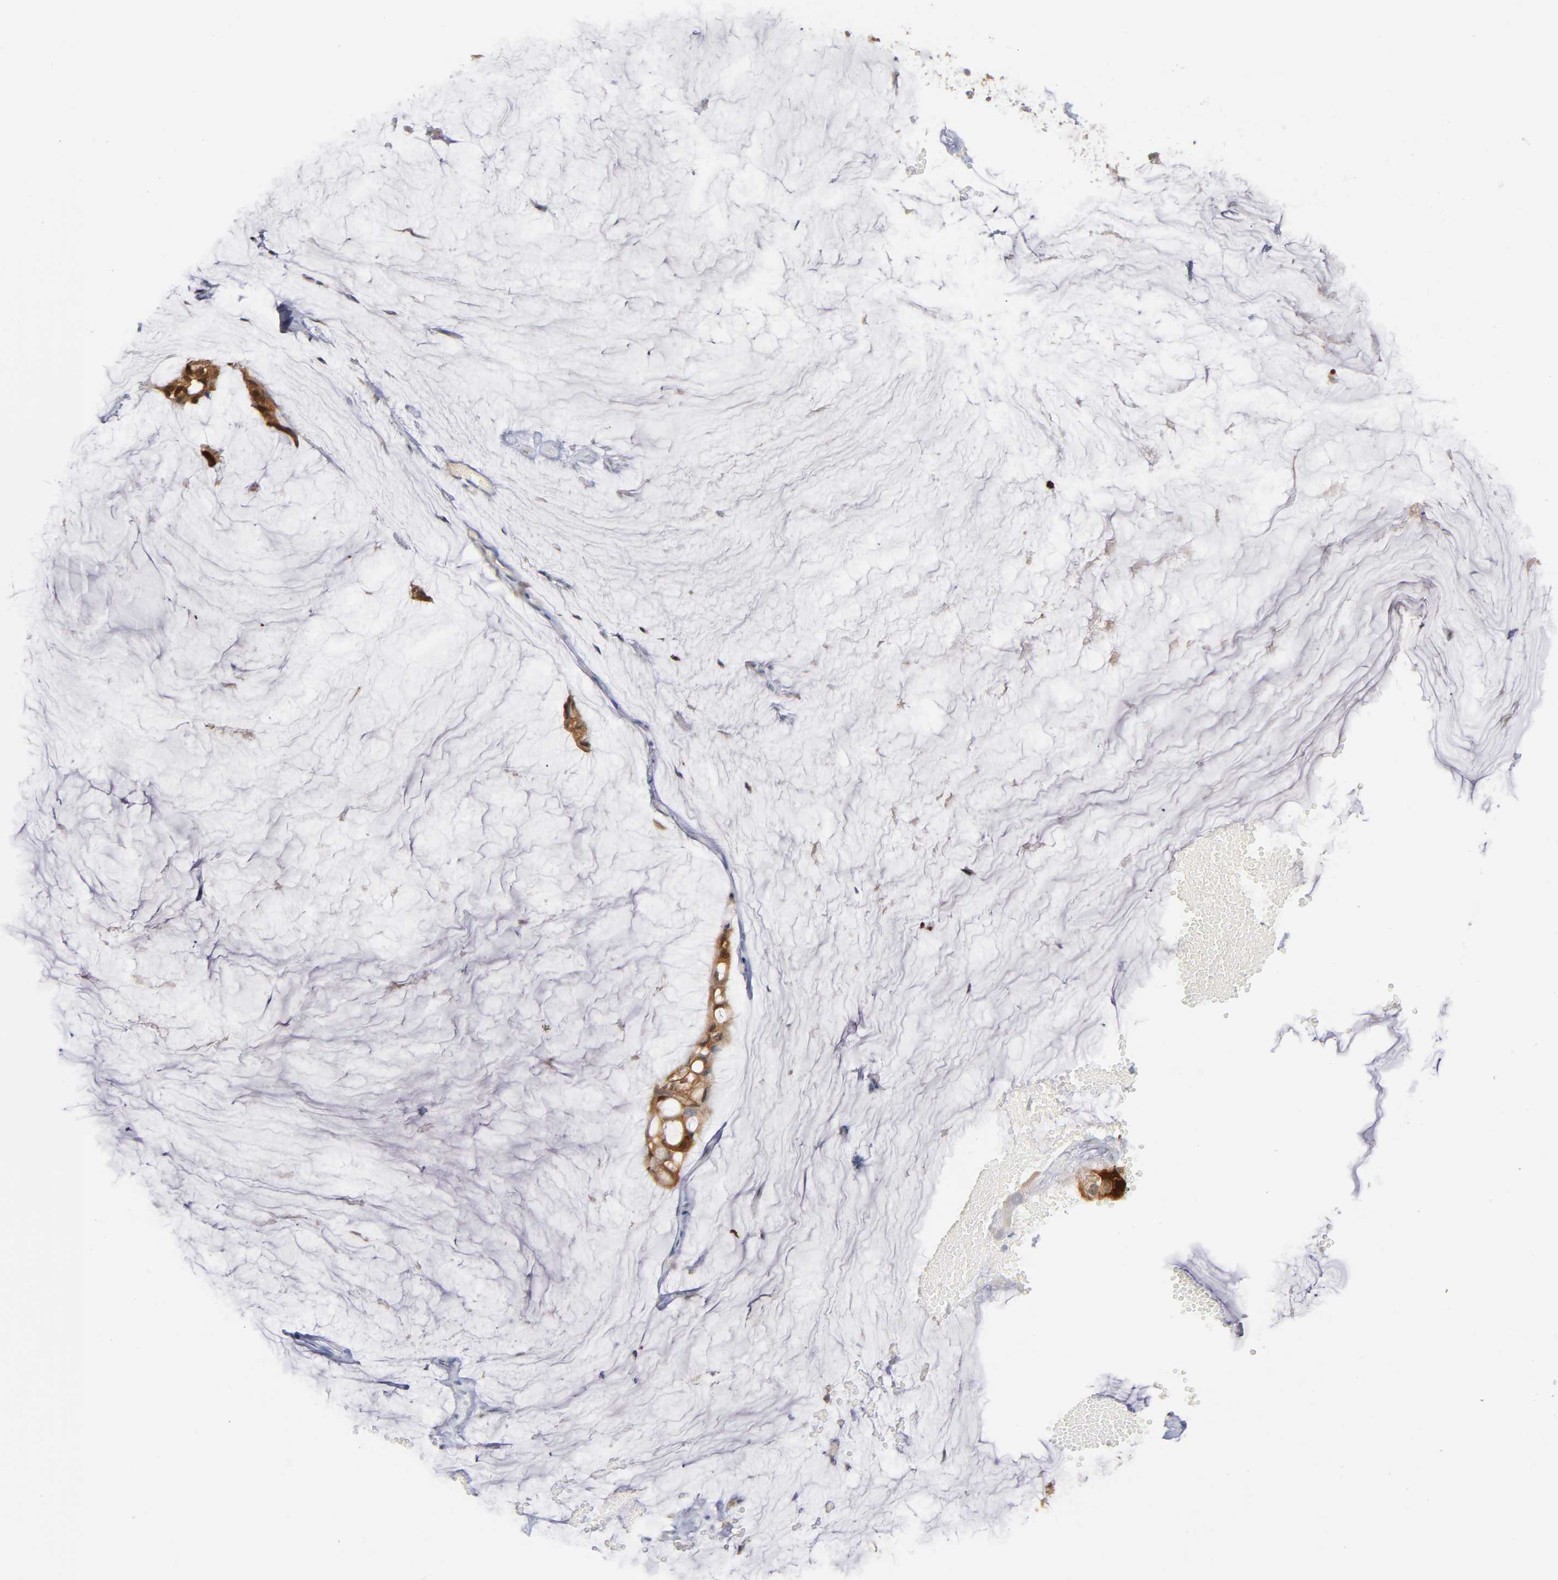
{"staining": {"intensity": "moderate", "quantity": ">75%", "location": "cytoplasmic/membranous,nuclear"}, "tissue": "ovarian cancer", "cell_type": "Tumor cells", "image_type": "cancer", "snomed": [{"axis": "morphology", "description": "Cystadenocarcinoma, mucinous, NOS"}, {"axis": "topography", "description": "Ovary"}], "caption": "This is a histology image of IHC staining of ovarian cancer, which shows moderate positivity in the cytoplasmic/membranous and nuclear of tumor cells.", "gene": "IL18", "patient": {"sex": "female", "age": 39}}